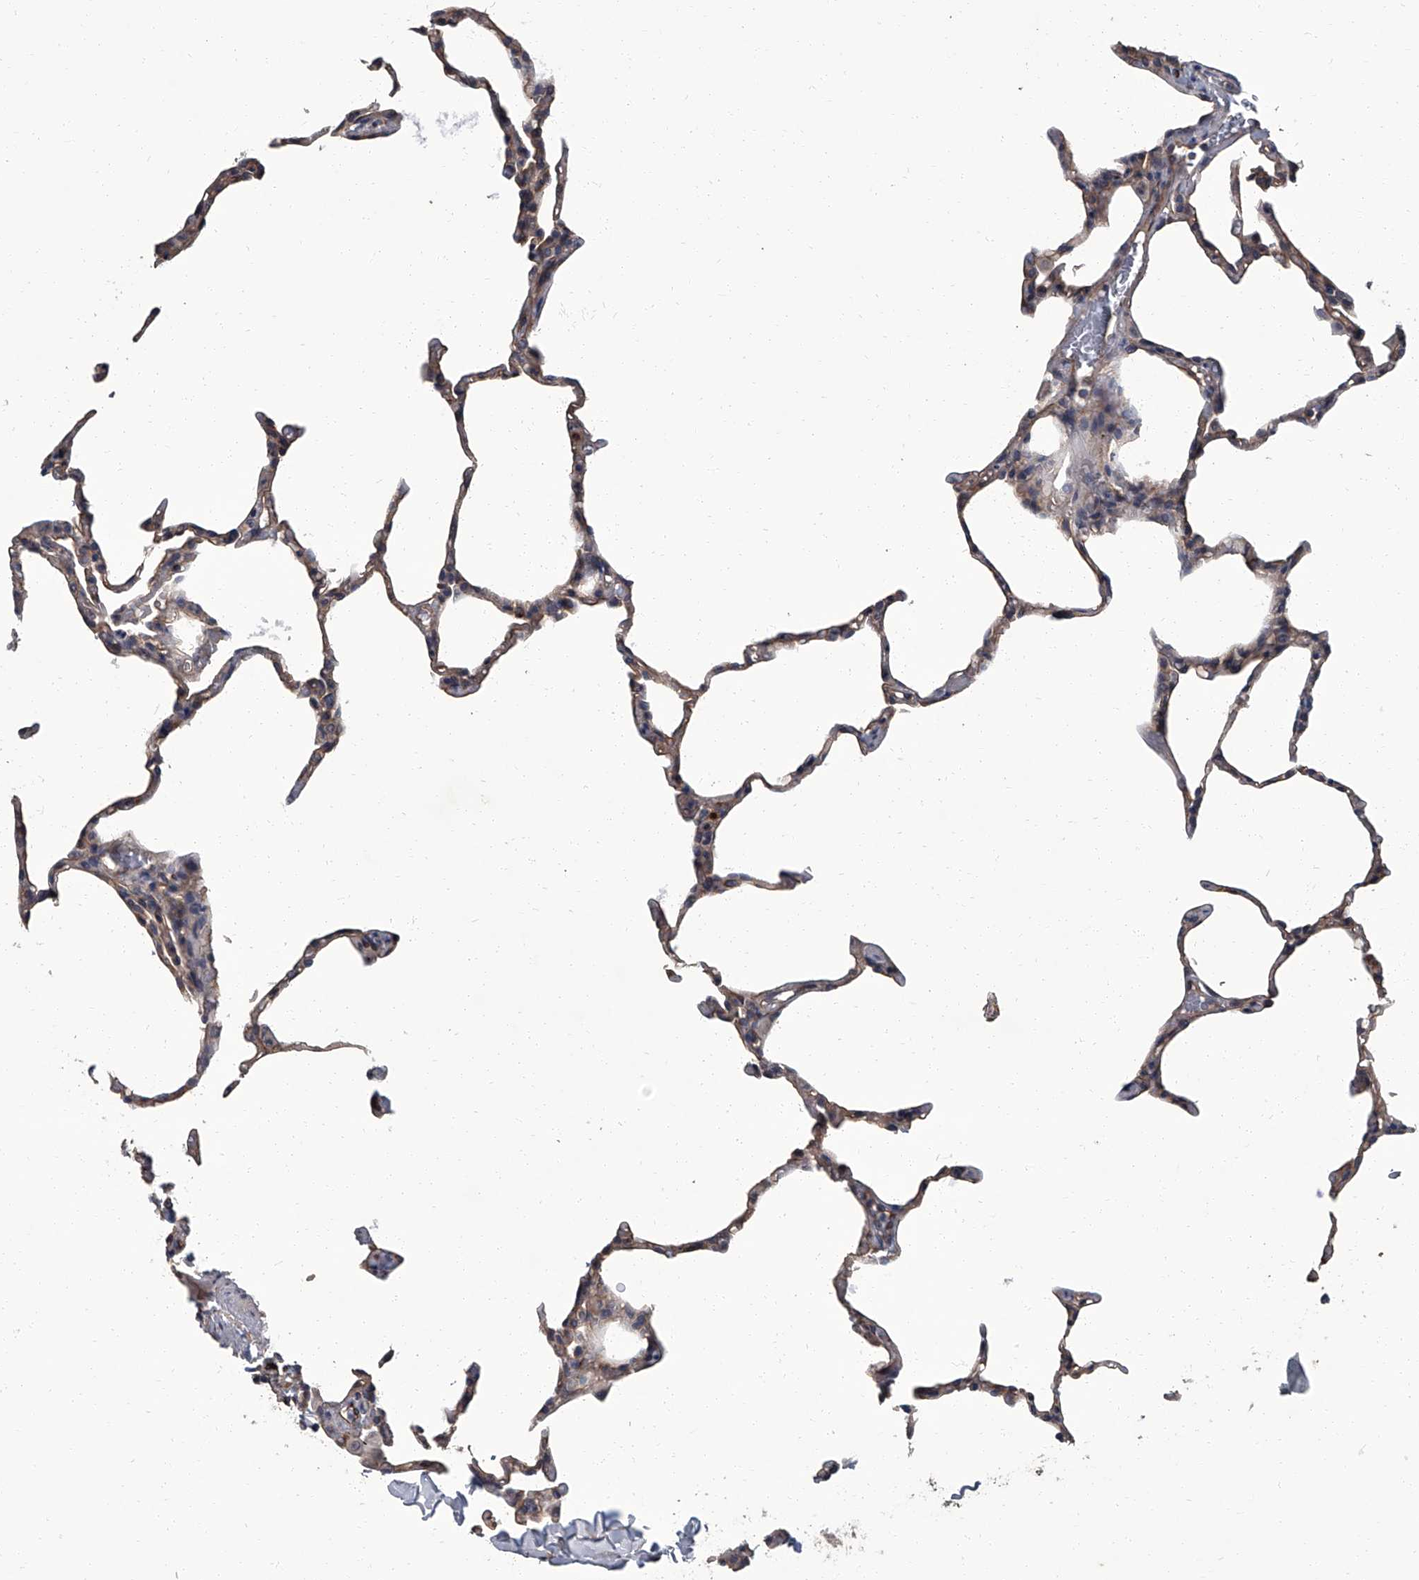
{"staining": {"intensity": "weak", "quantity": "25%-75%", "location": "cytoplasmic/membranous"}, "tissue": "lung", "cell_type": "Alveolar cells", "image_type": "normal", "snomed": [{"axis": "morphology", "description": "Normal tissue, NOS"}, {"axis": "topography", "description": "Lung"}], "caption": "This photomicrograph displays unremarkable lung stained with immunohistochemistry to label a protein in brown. The cytoplasmic/membranous of alveolar cells show weak positivity for the protein. Nuclei are counter-stained blue.", "gene": "SIRT4", "patient": {"sex": "male", "age": 20}}